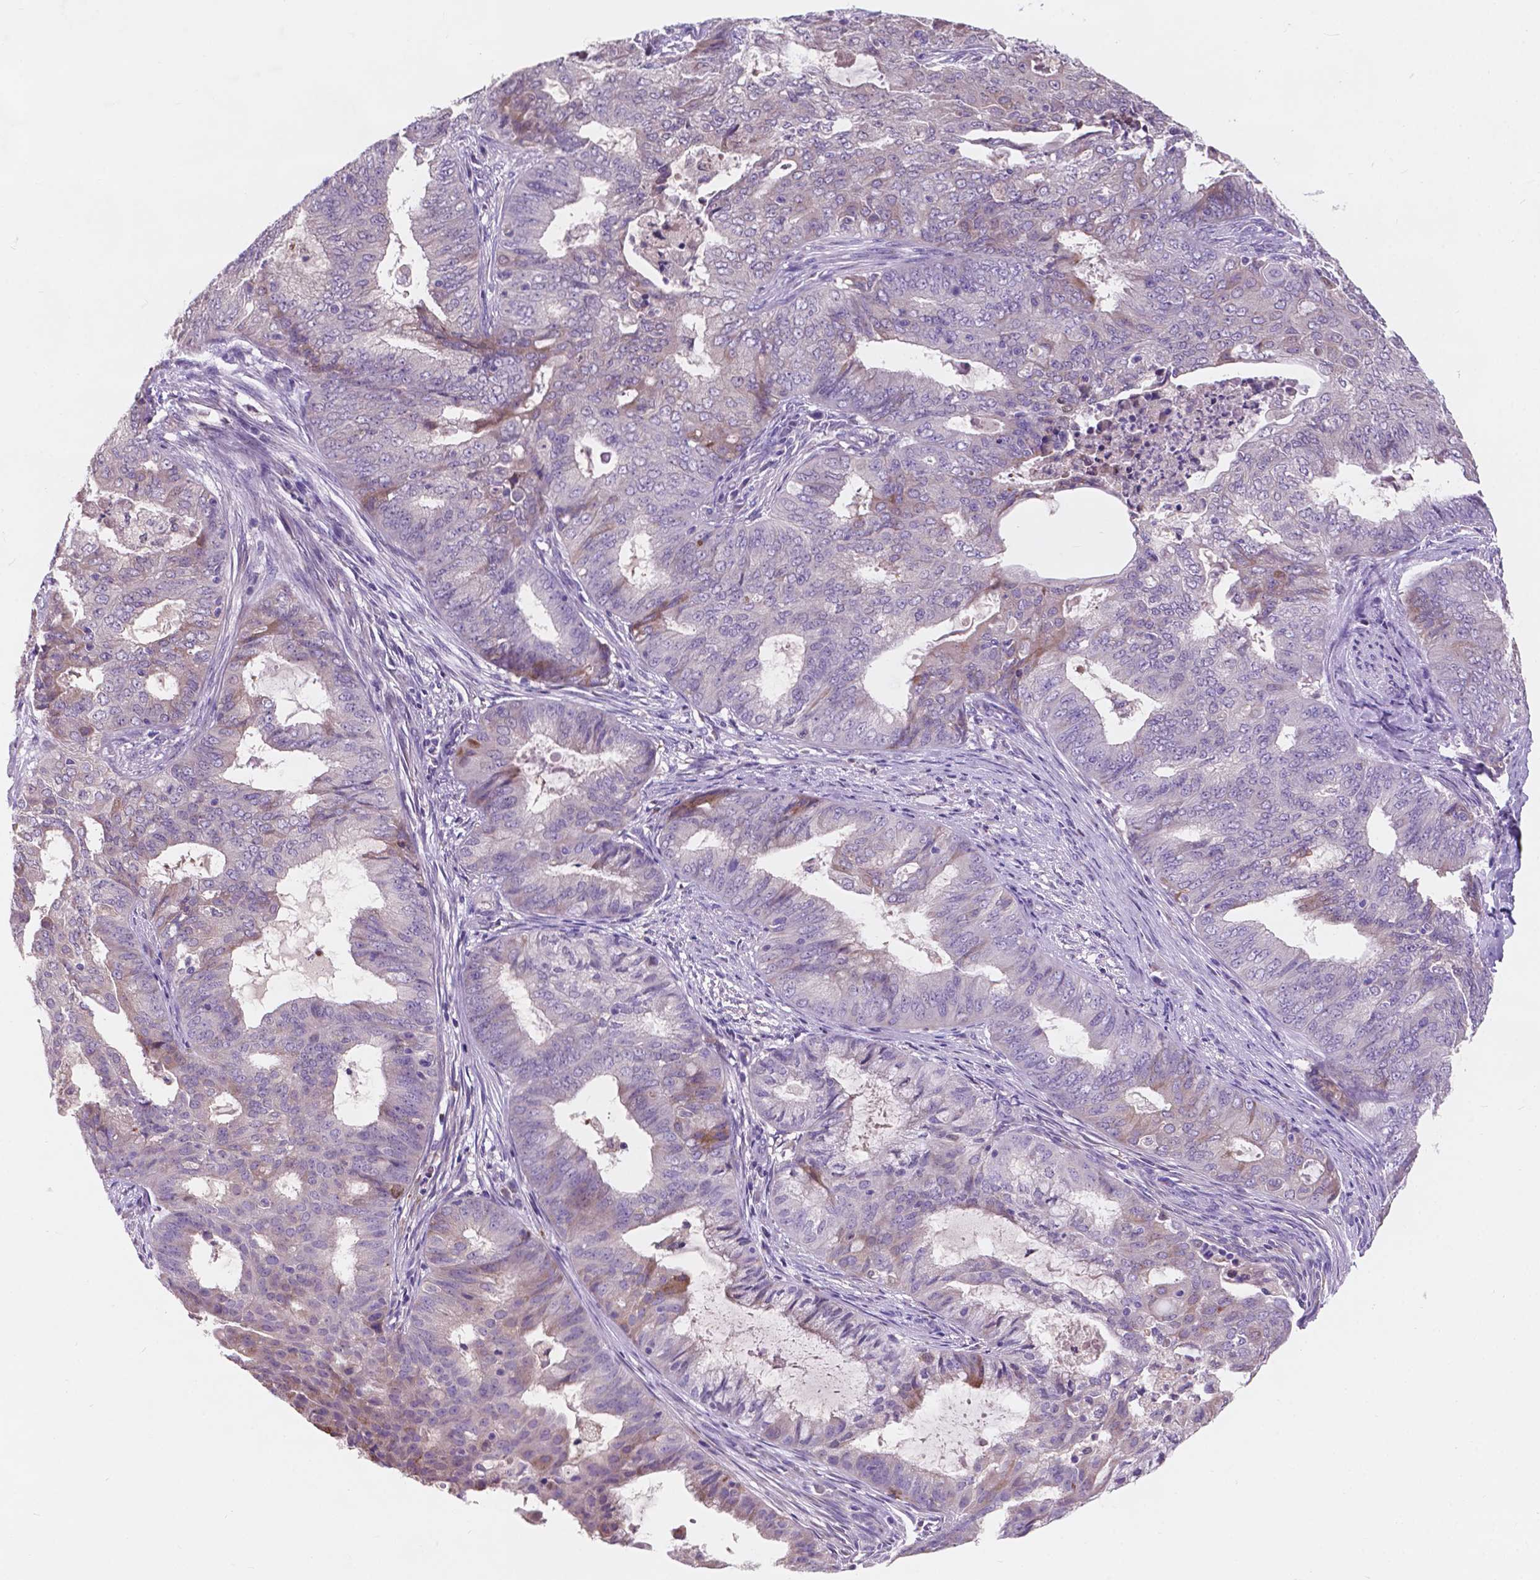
{"staining": {"intensity": "weak", "quantity": "<25%", "location": "cytoplasmic/membranous"}, "tissue": "endometrial cancer", "cell_type": "Tumor cells", "image_type": "cancer", "snomed": [{"axis": "morphology", "description": "Adenocarcinoma, NOS"}, {"axis": "topography", "description": "Endometrium"}], "caption": "Histopathology image shows no protein staining in tumor cells of endometrial cancer tissue.", "gene": "IREB2", "patient": {"sex": "female", "age": 62}}